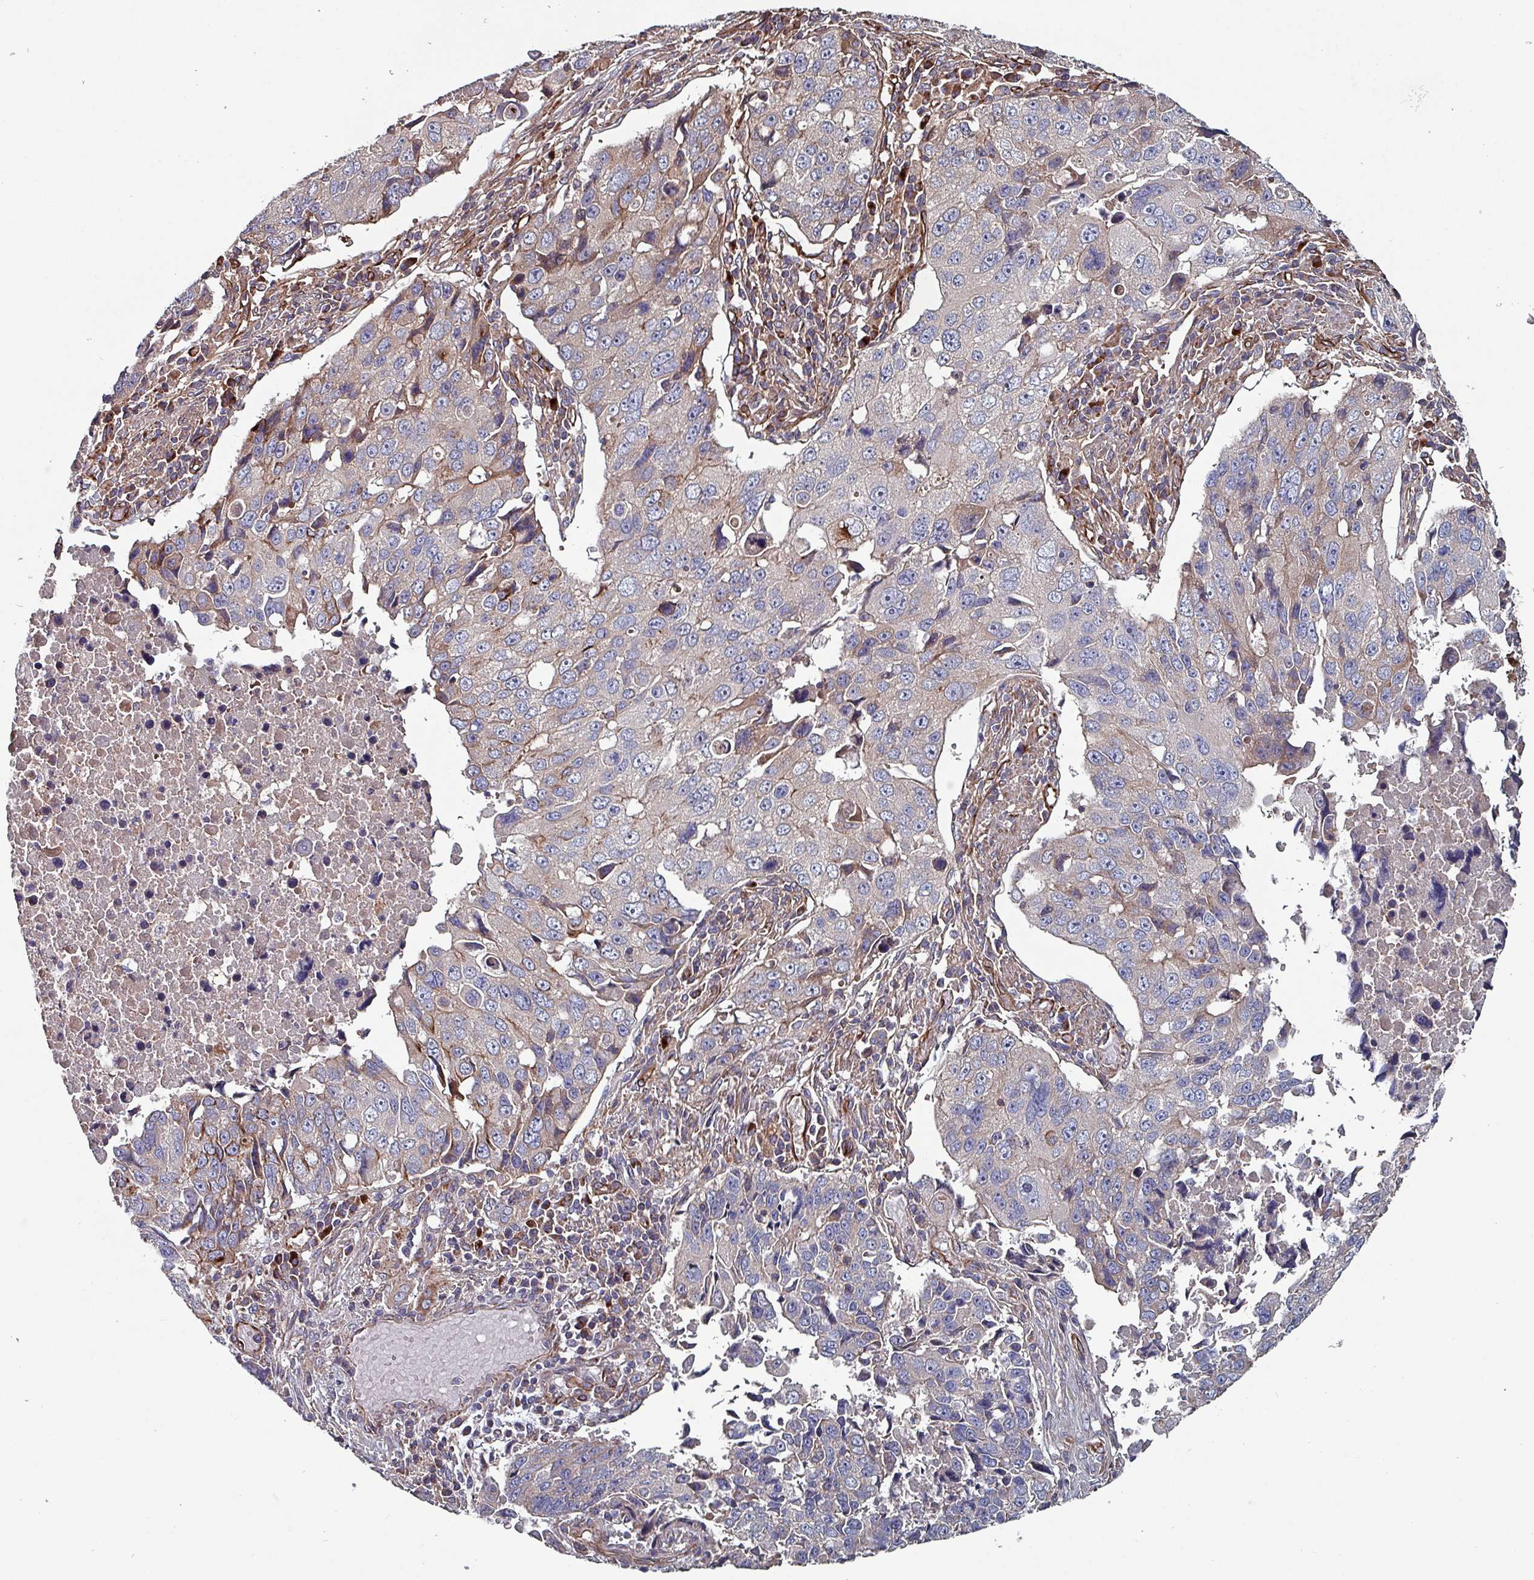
{"staining": {"intensity": "weak", "quantity": "<25%", "location": "cytoplasmic/membranous"}, "tissue": "lung cancer", "cell_type": "Tumor cells", "image_type": "cancer", "snomed": [{"axis": "morphology", "description": "Squamous cell carcinoma, NOS"}, {"axis": "topography", "description": "Lung"}], "caption": "Lung squamous cell carcinoma was stained to show a protein in brown. There is no significant positivity in tumor cells.", "gene": "ANO10", "patient": {"sex": "female", "age": 66}}